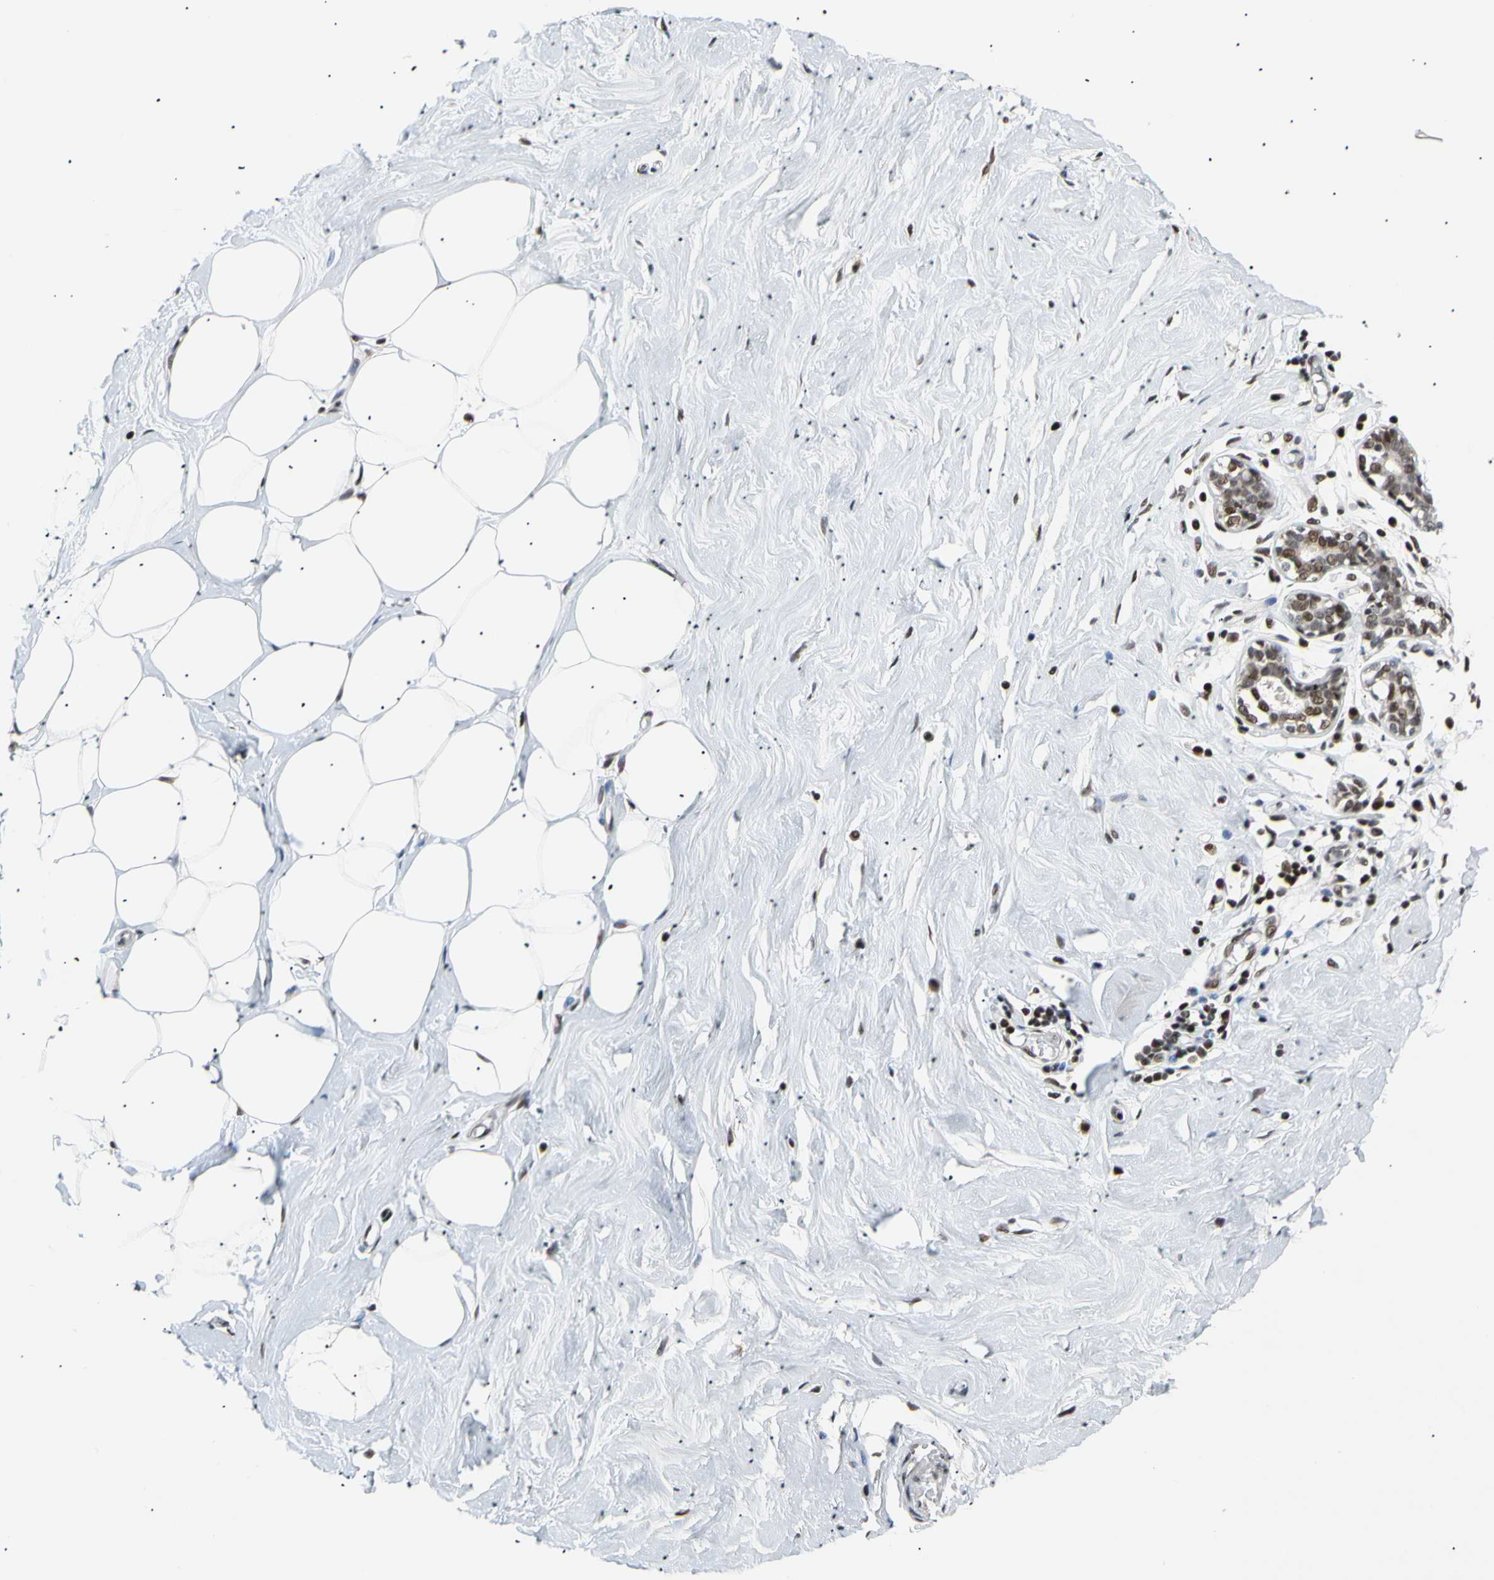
{"staining": {"intensity": "moderate", "quantity": ">75%", "location": "nuclear"}, "tissue": "adipose tissue", "cell_type": "Adipocytes", "image_type": "normal", "snomed": [{"axis": "morphology", "description": "Normal tissue, NOS"}, {"axis": "topography", "description": "Breast"}], "caption": "Brown immunohistochemical staining in unremarkable human adipose tissue demonstrates moderate nuclear positivity in about >75% of adipocytes.", "gene": "E2F1", "patient": {"sex": "female", "age": 44}}